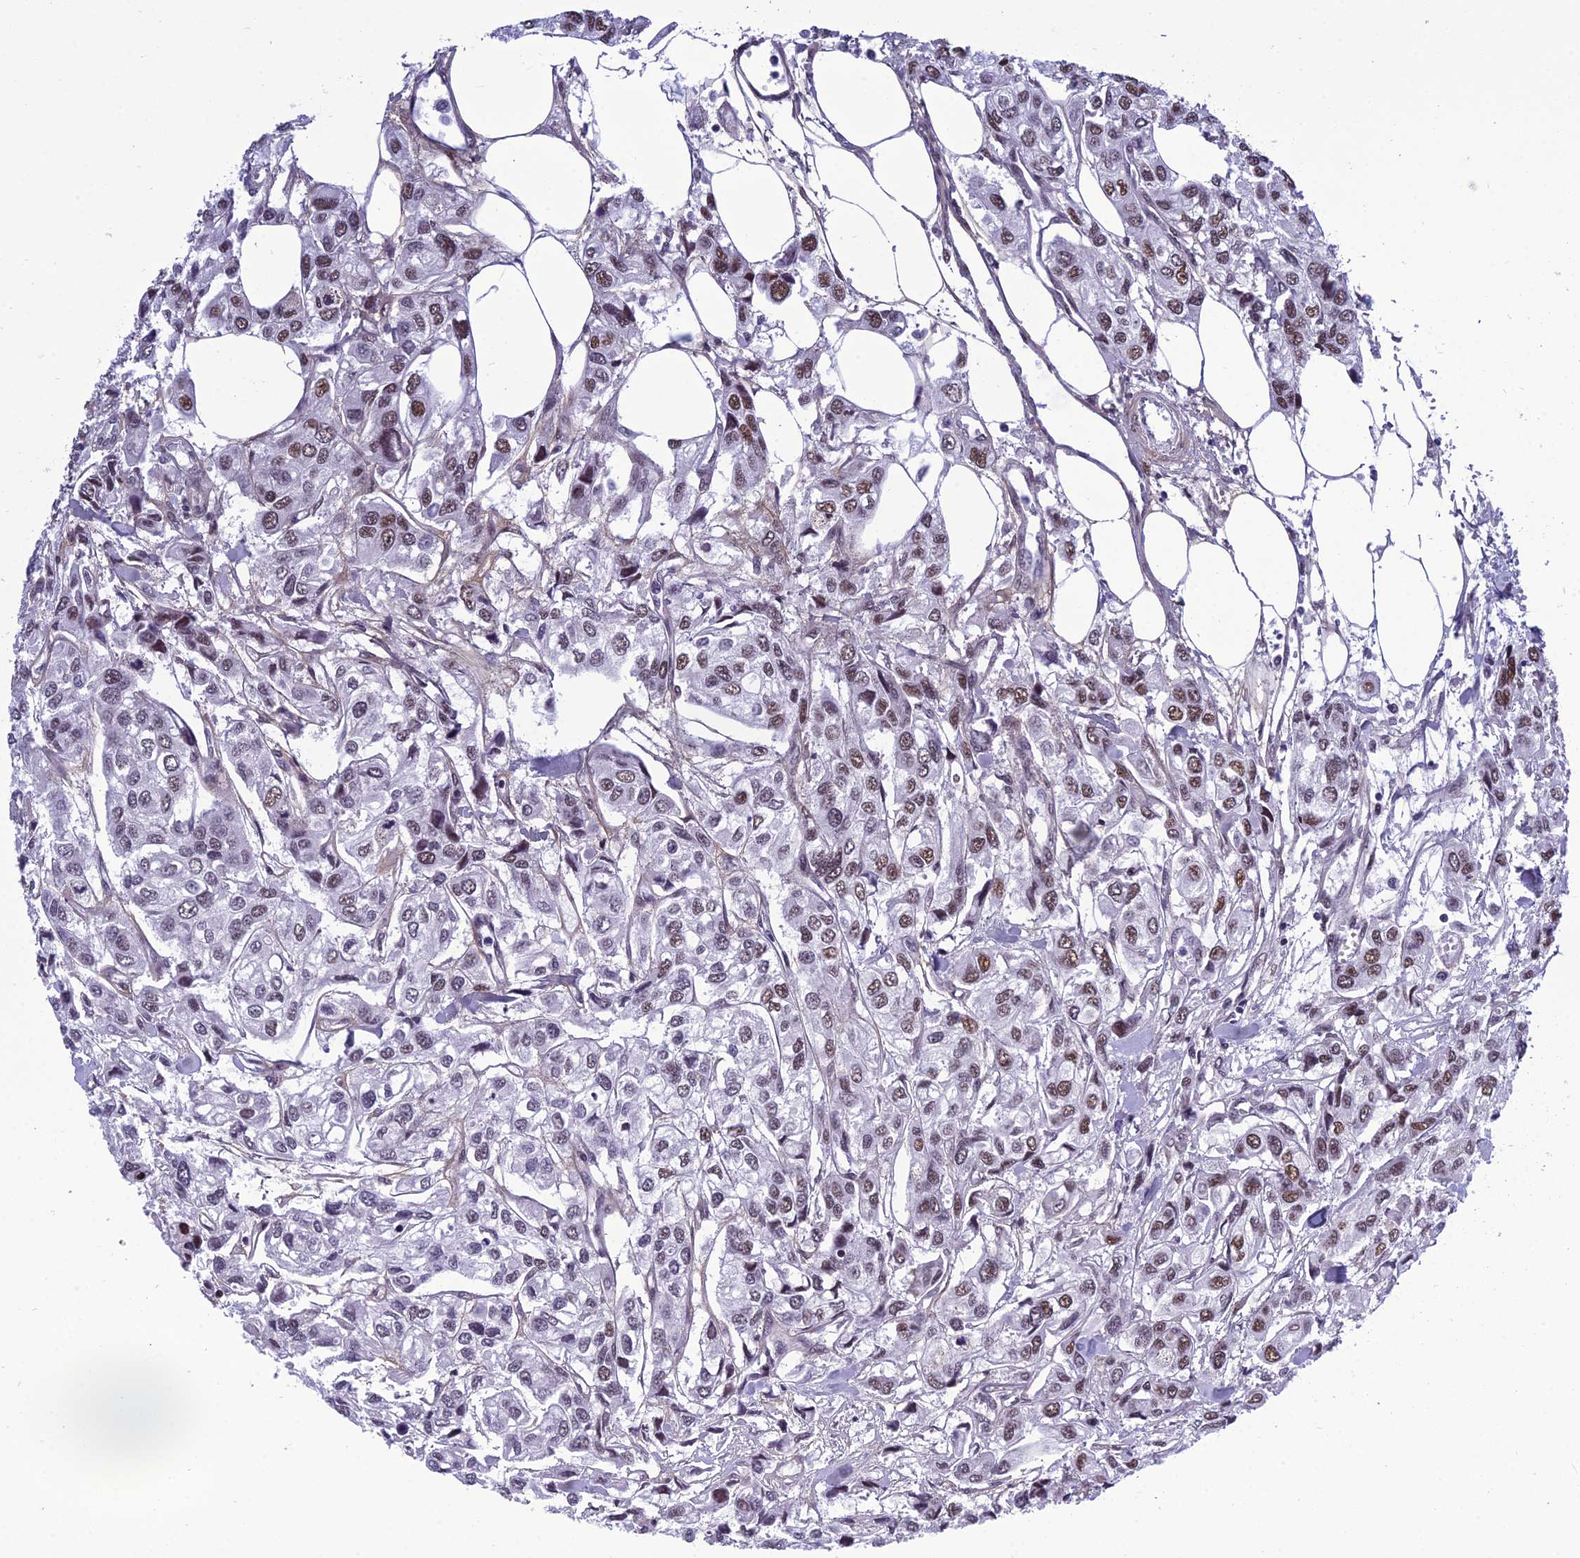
{"staining": {"intensity": "moderate", "quantity": "25%-75%", "location": "nuclear"}, "tissue": "urothelial cancer", "cell_type": "Tumor cells", "image_type": "cancer", "snomed": [{"axis": "morphology", "description": "Urothelial carcinoma, High grade"}, {"axis": "topography", "description": "Urinary bladder"}], "caption": "High-grade urothelial carcinoma was stained to show a protein in brown. There is medium levels of moderate nuclear positivity in approximately 25%-75% of tumor cells.", "gene": "RSRC1", "patient": {"sex": "male", "age": 67}}